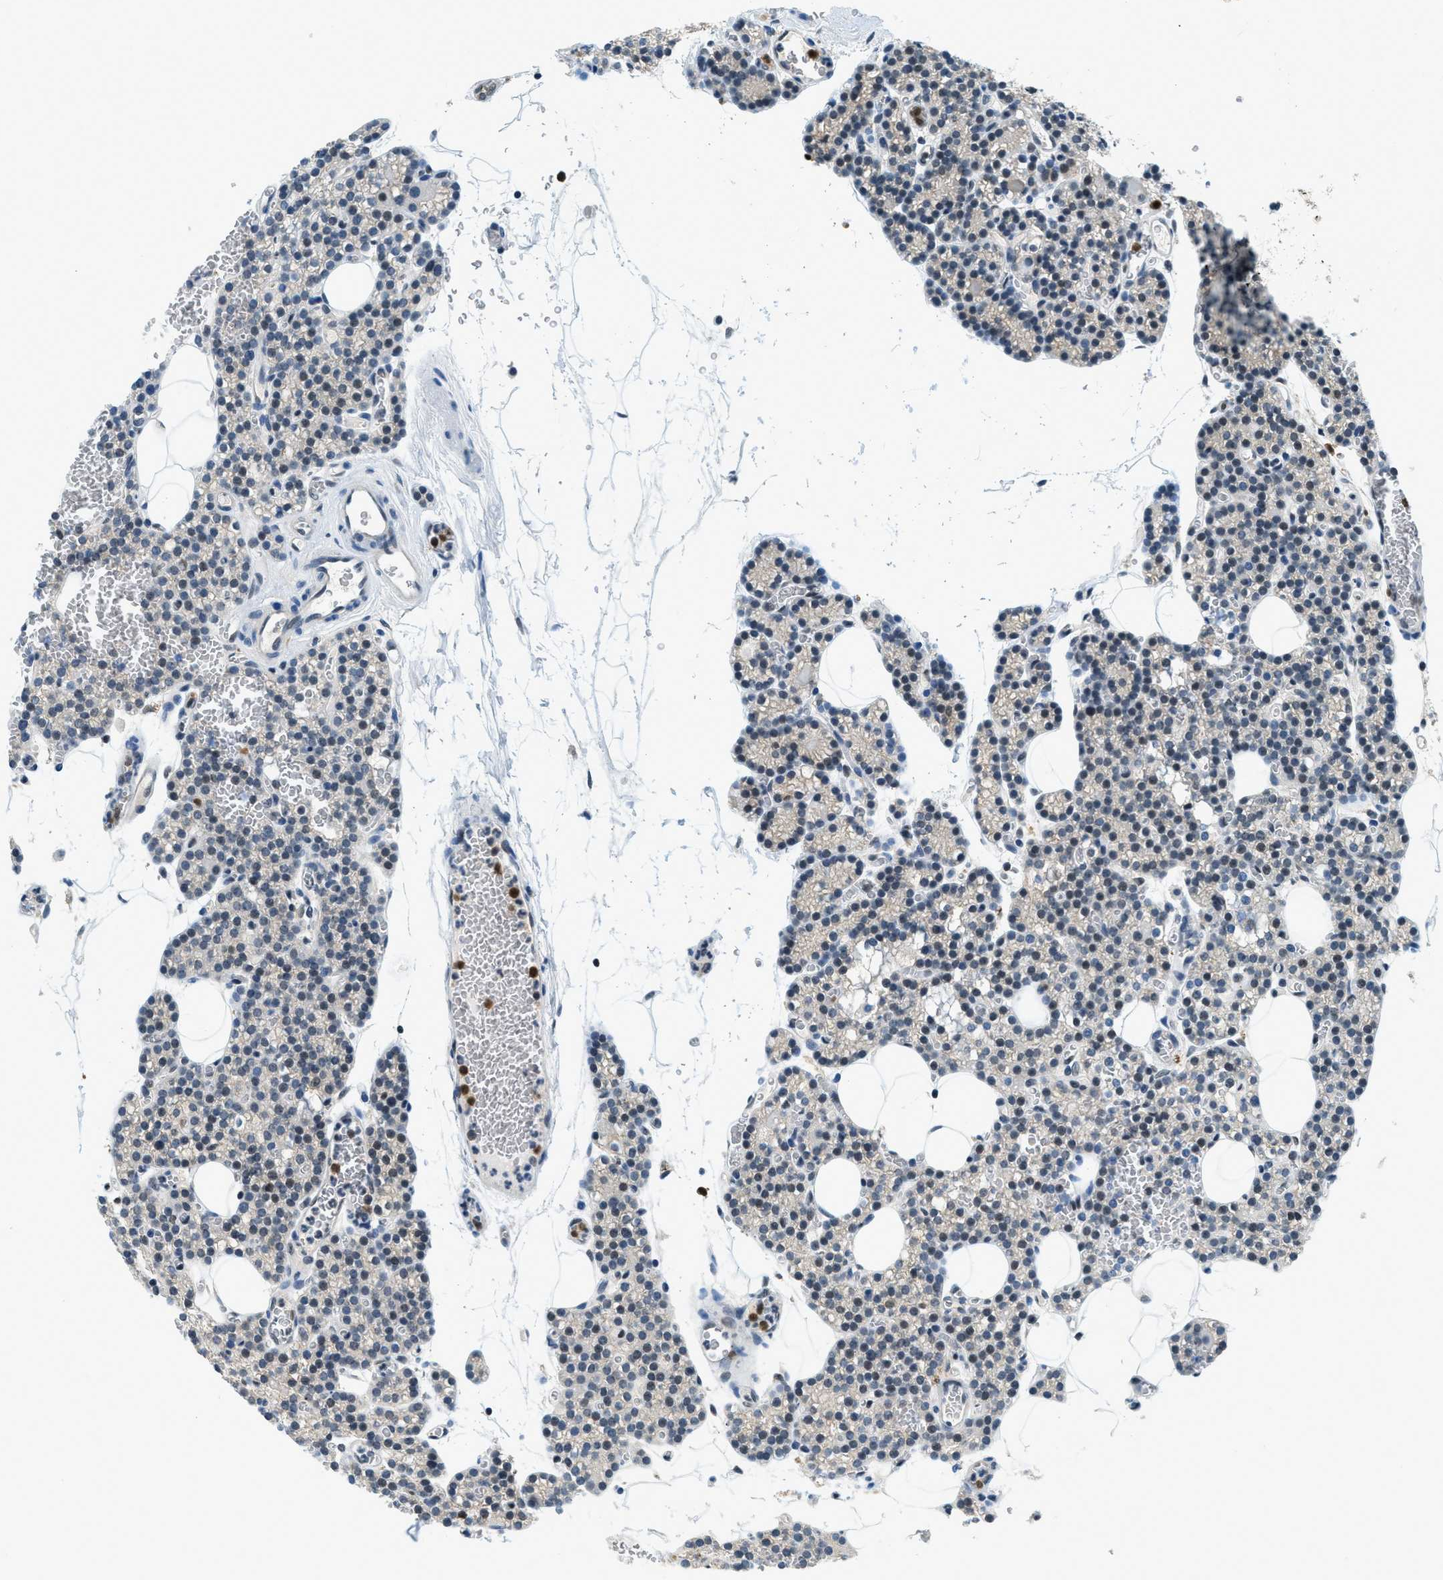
{"staining": {"intensity": "moderate", "quantity": "25%-75%", "location": "nuclear"}, "tissue": "parathyroid gland", "cell_type": "Glandular cells", "image_type": "normal", "snomed": [{"axis": "morphology", "description": "Normal tissue, NOS"}, {"axis": "morphology", "description": "Adenoma, NOS"}, {"axis": "topography", "description": "Parathyroid gland"}], "caption": "Immunohistochemistry of normal human parathyroid gland shows medium levels of moderate nuclear staining in approximately 25%-75% of glandular cells.", "gene": "OGFR", "patient": {"sex": "female", "age": 58}}